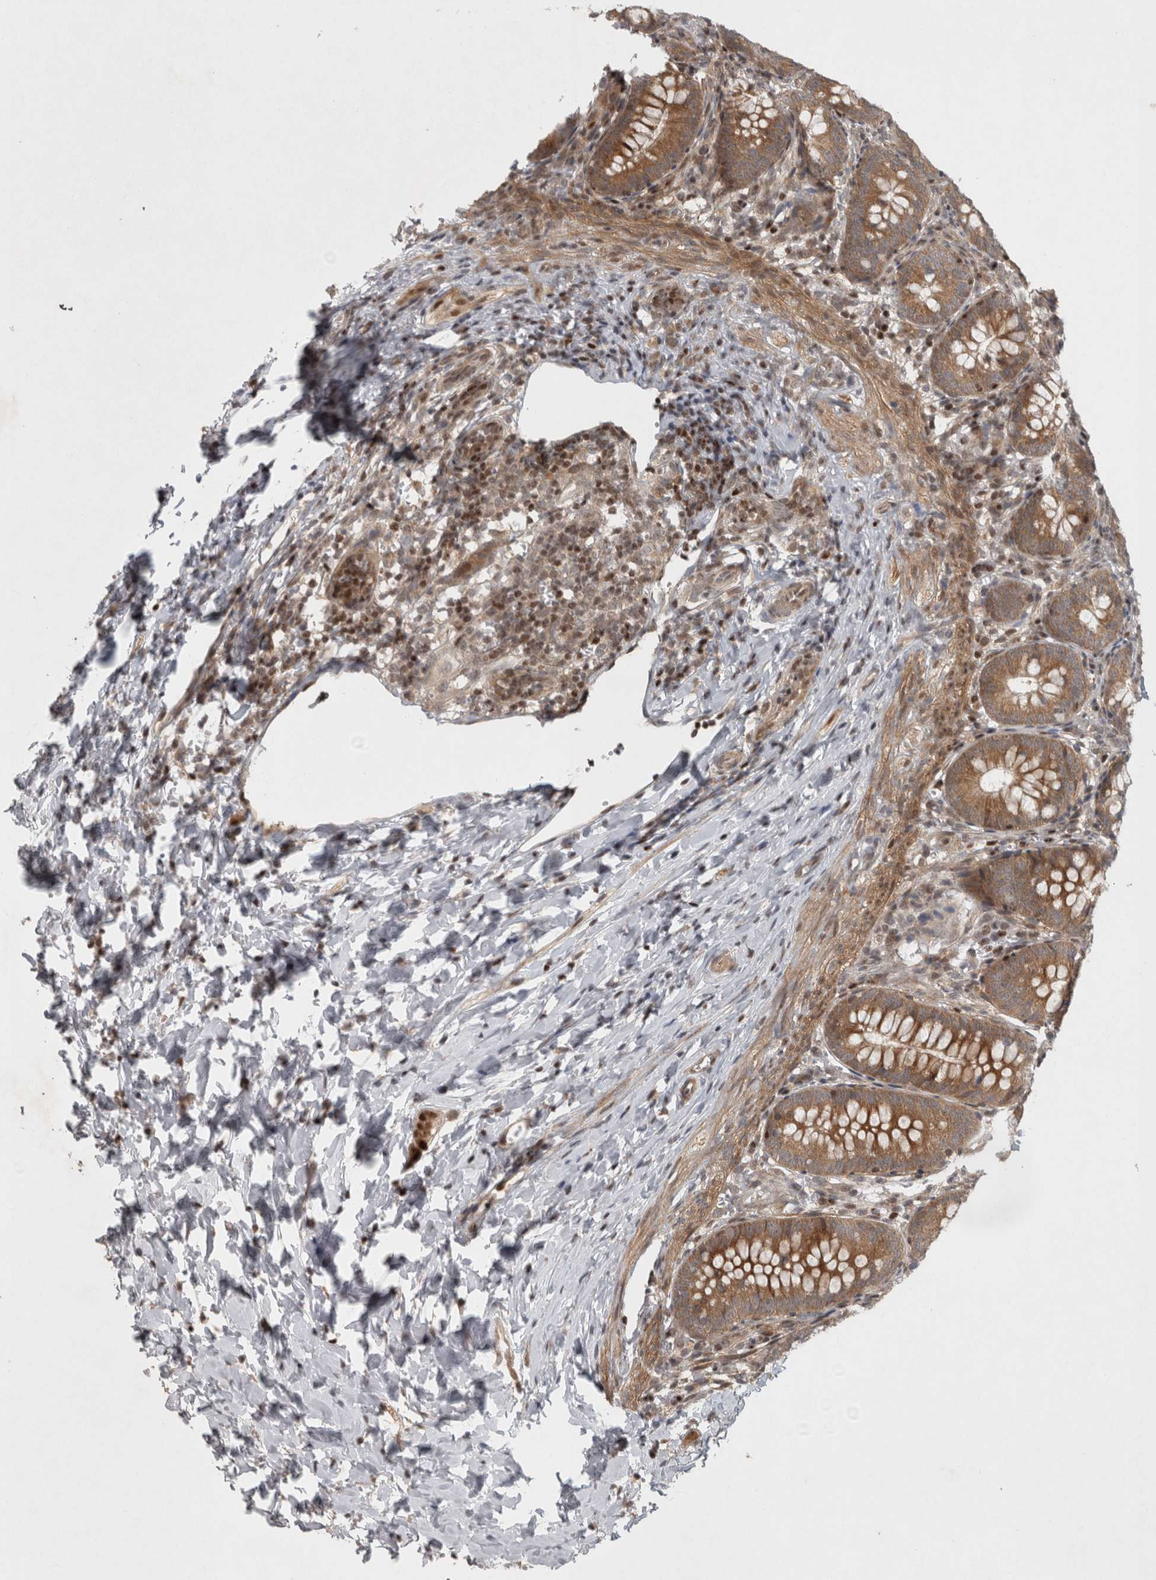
{"staining": {"intensity": "moderate", "quantity": ">75%", "location": "cytoplasmic/membranous"}, "tissue": "appendix", "cell_type": "Glandular cells", "image_type": "normal", "snomed": [{"axis": "morphology", "description": "Normal tissue, NOS"}, {"axis": "topography", "description": "Appendix"}], "caption": "A brown stain labels moderate cytoplasmic/membranous staining of a protein in glandular cells of unremarkable human appendix. The staining is performed using DAB (3,3'-diaminobenzidine) brown chromogen to label protein expression. The nuclei are counter-stained blue using hematoxylin.", "gene": "KDM8", "patient": {"sex": "male", "age": 1}}